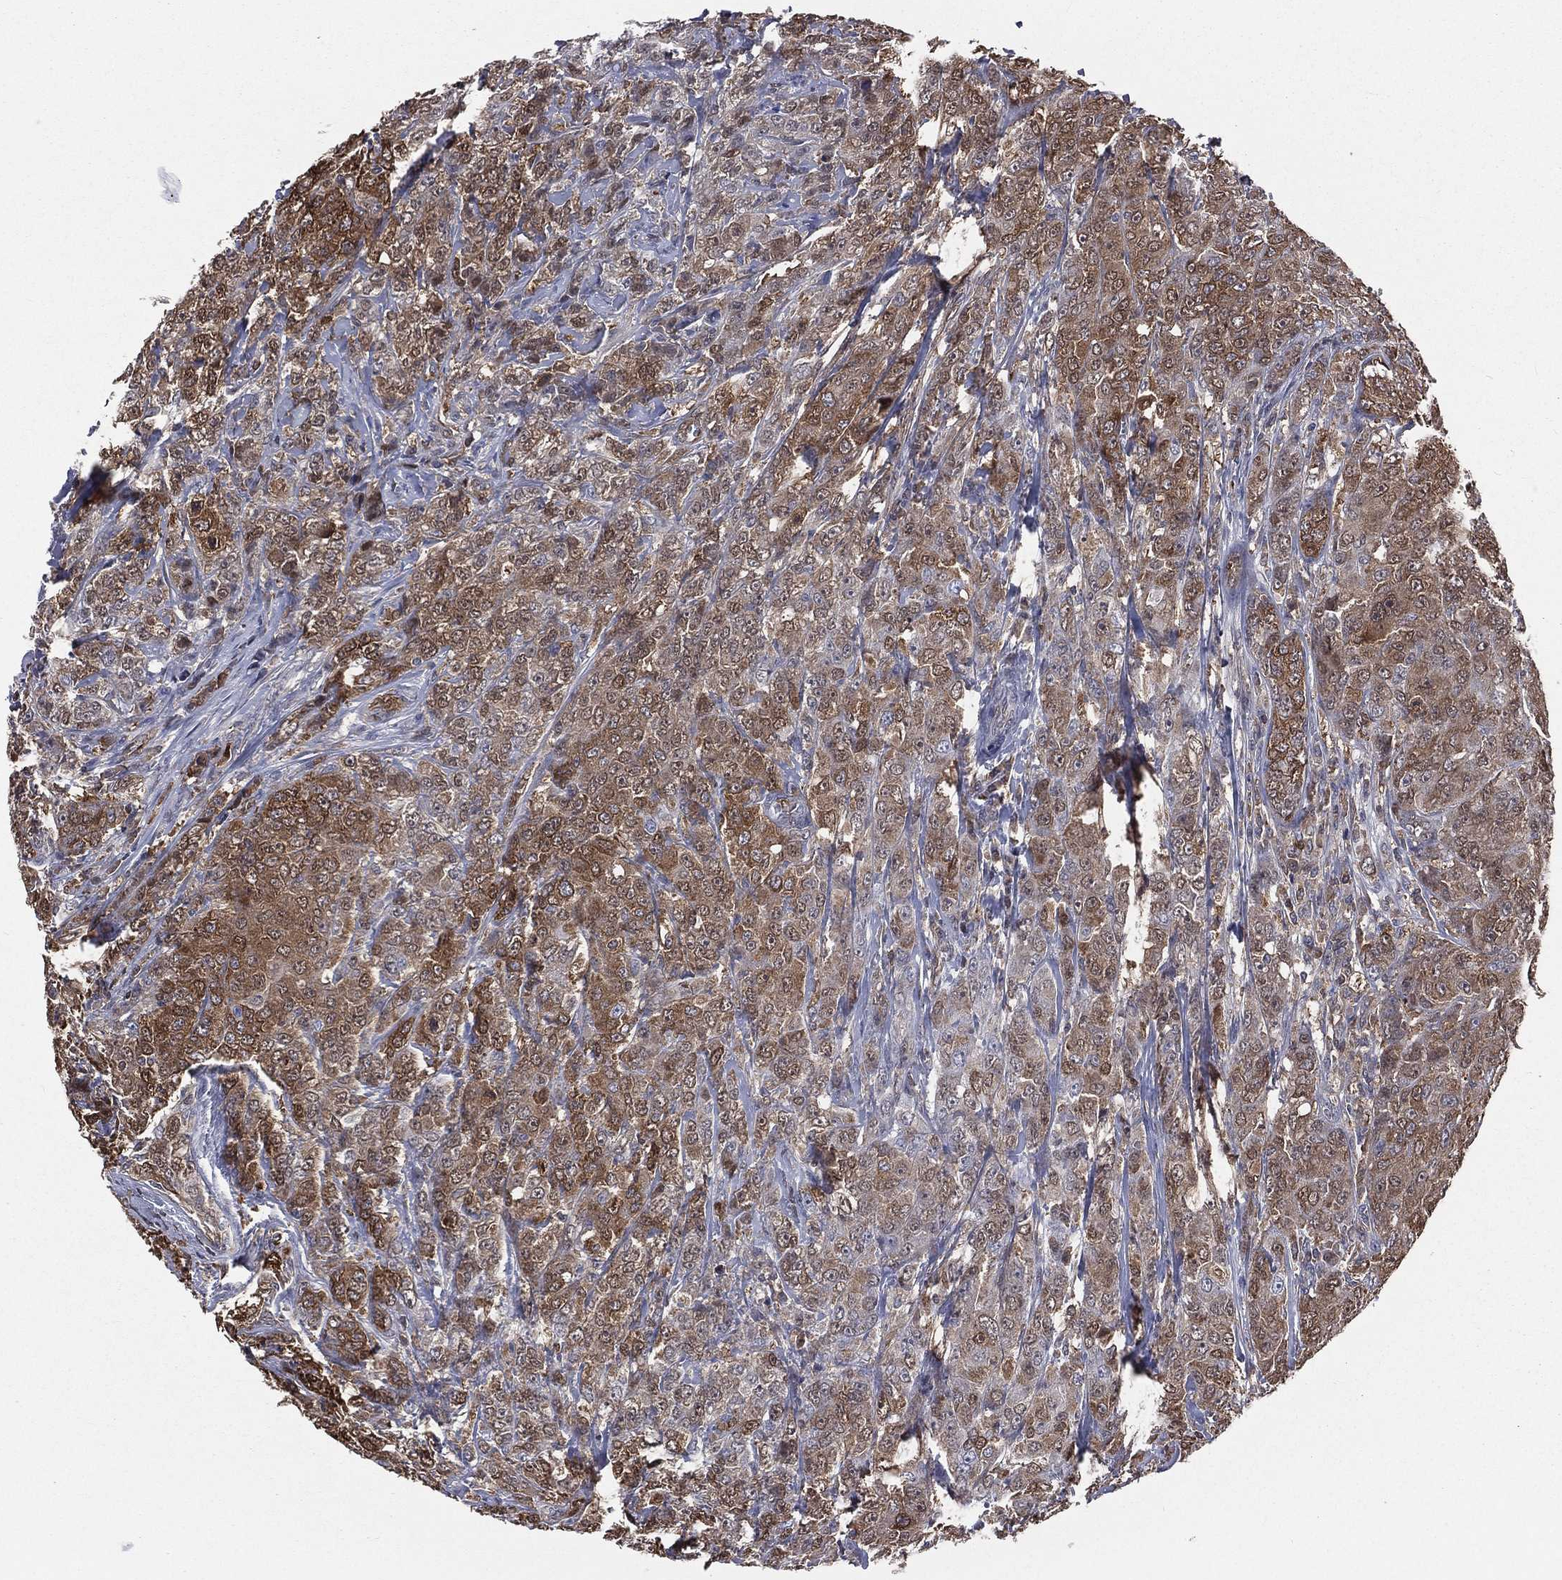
{"staining": {"intensity": "moderate", "quantity": "25%-75%", "location": "cytoplasmic/membranous"}, "tissue": "breast cancer", "cell_type": "Tumor cells", "image_type": "cancer", "snomed": [{"axis": "morphology", "description": "Duct carcinoma"}, {"axis": "topography", "description": "Breast"}], "caption": "A high-resolution image shows immunohistochemistry (IHC) staining of breast cancer, which reveals moderate cytoplasmic/membranous positivity in about 25%-75% of tumor cells.", "gene": "TBC1D2", "patient": {"sex": "female", "age": 43}}